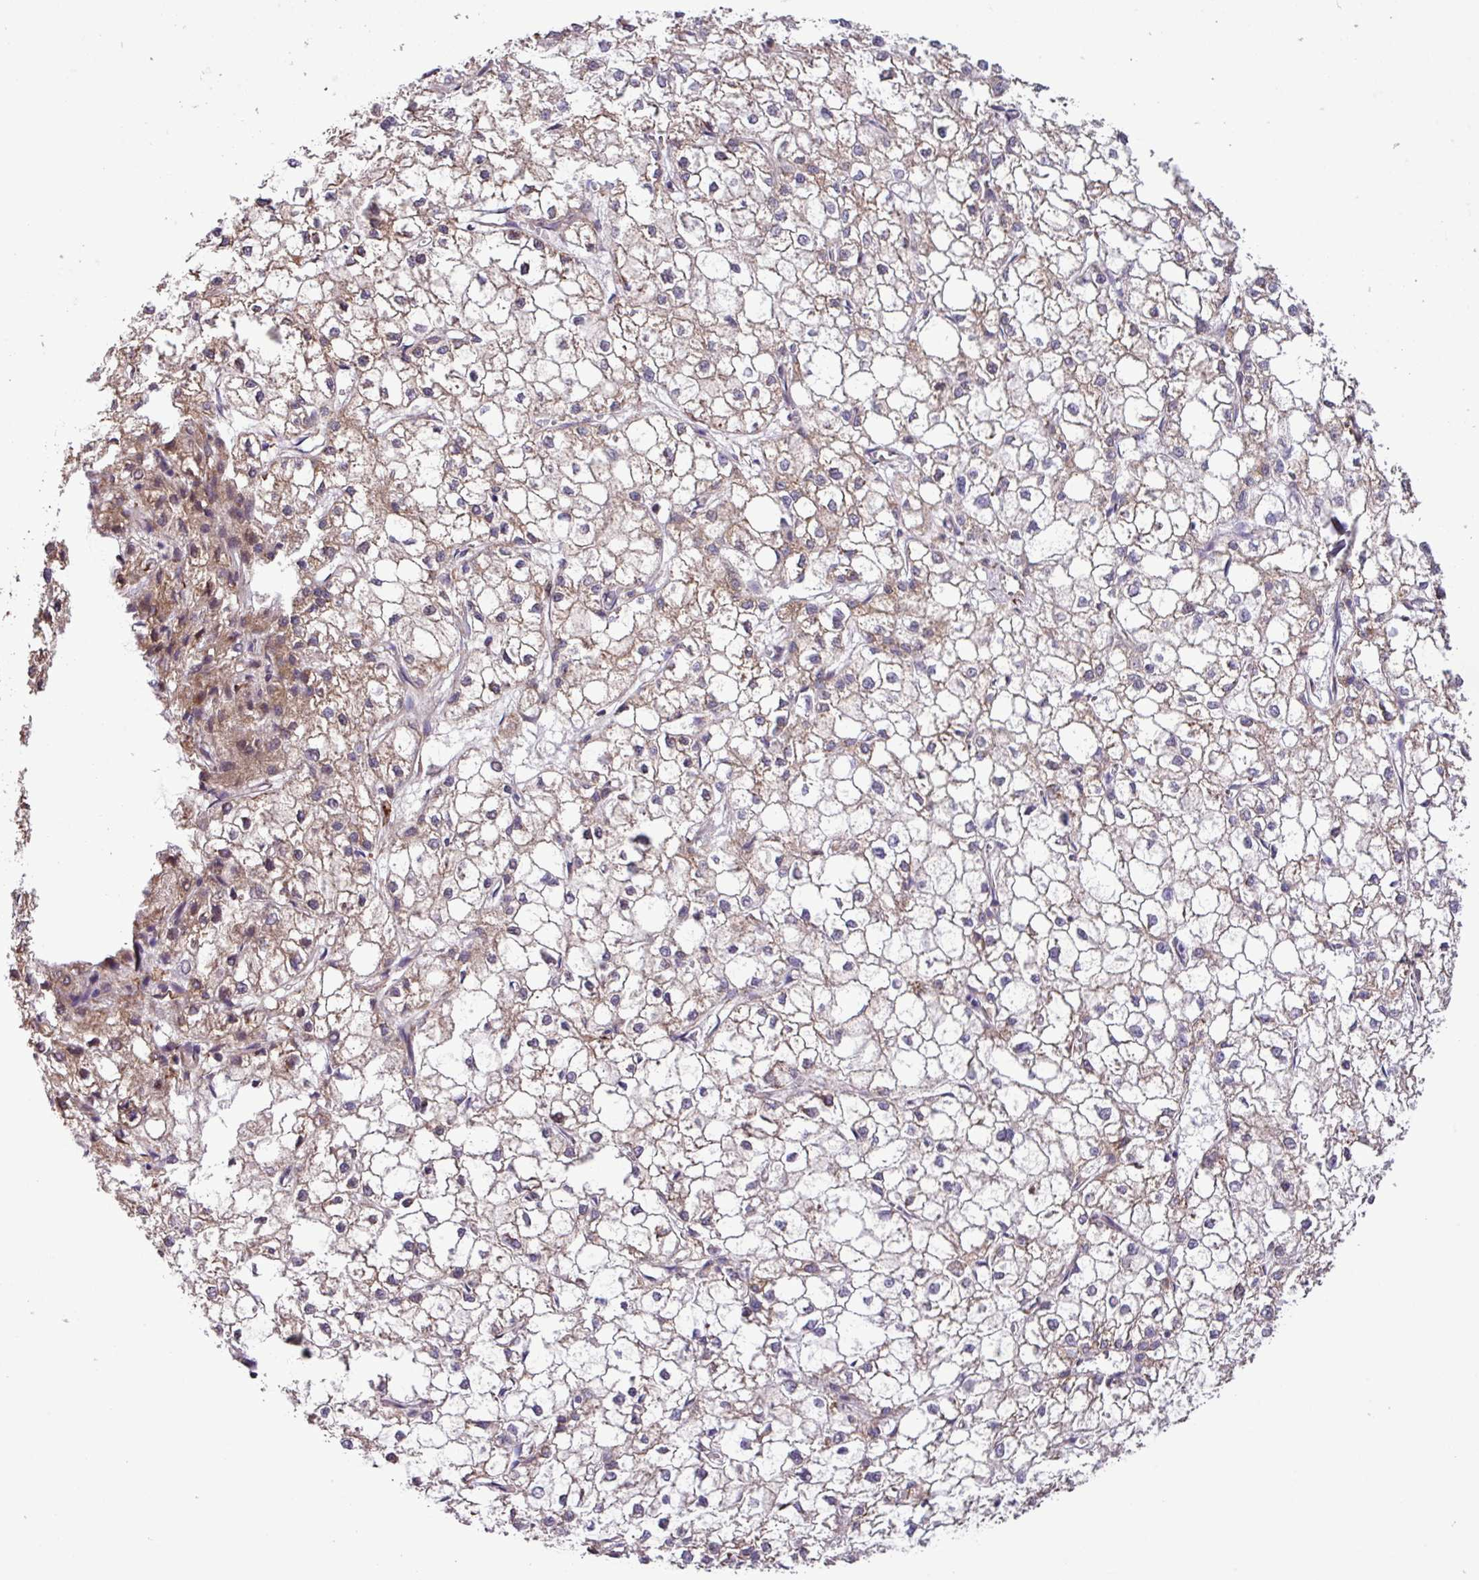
{"staining": {"intensity": "weak", "quantity": "<25%", "location": "cytoplasmic/membranous"}, "tissue": "liver cancer", "cell_type": "Tumor cells", "image_type": "cancer", "snomed": [{"axis": "morphology", "description": "Carcinoma, Hepatocellular, NOS"}, {"axis": "topography", "description": "Liver"}], "caption": "DAB immunohistochemical staining of liver cancer (hepatocellular carcinoma) displays no significant positivity in tumor cells.", "gene": "MEGF6", "patient": {"sex": "female", "age": 43}}